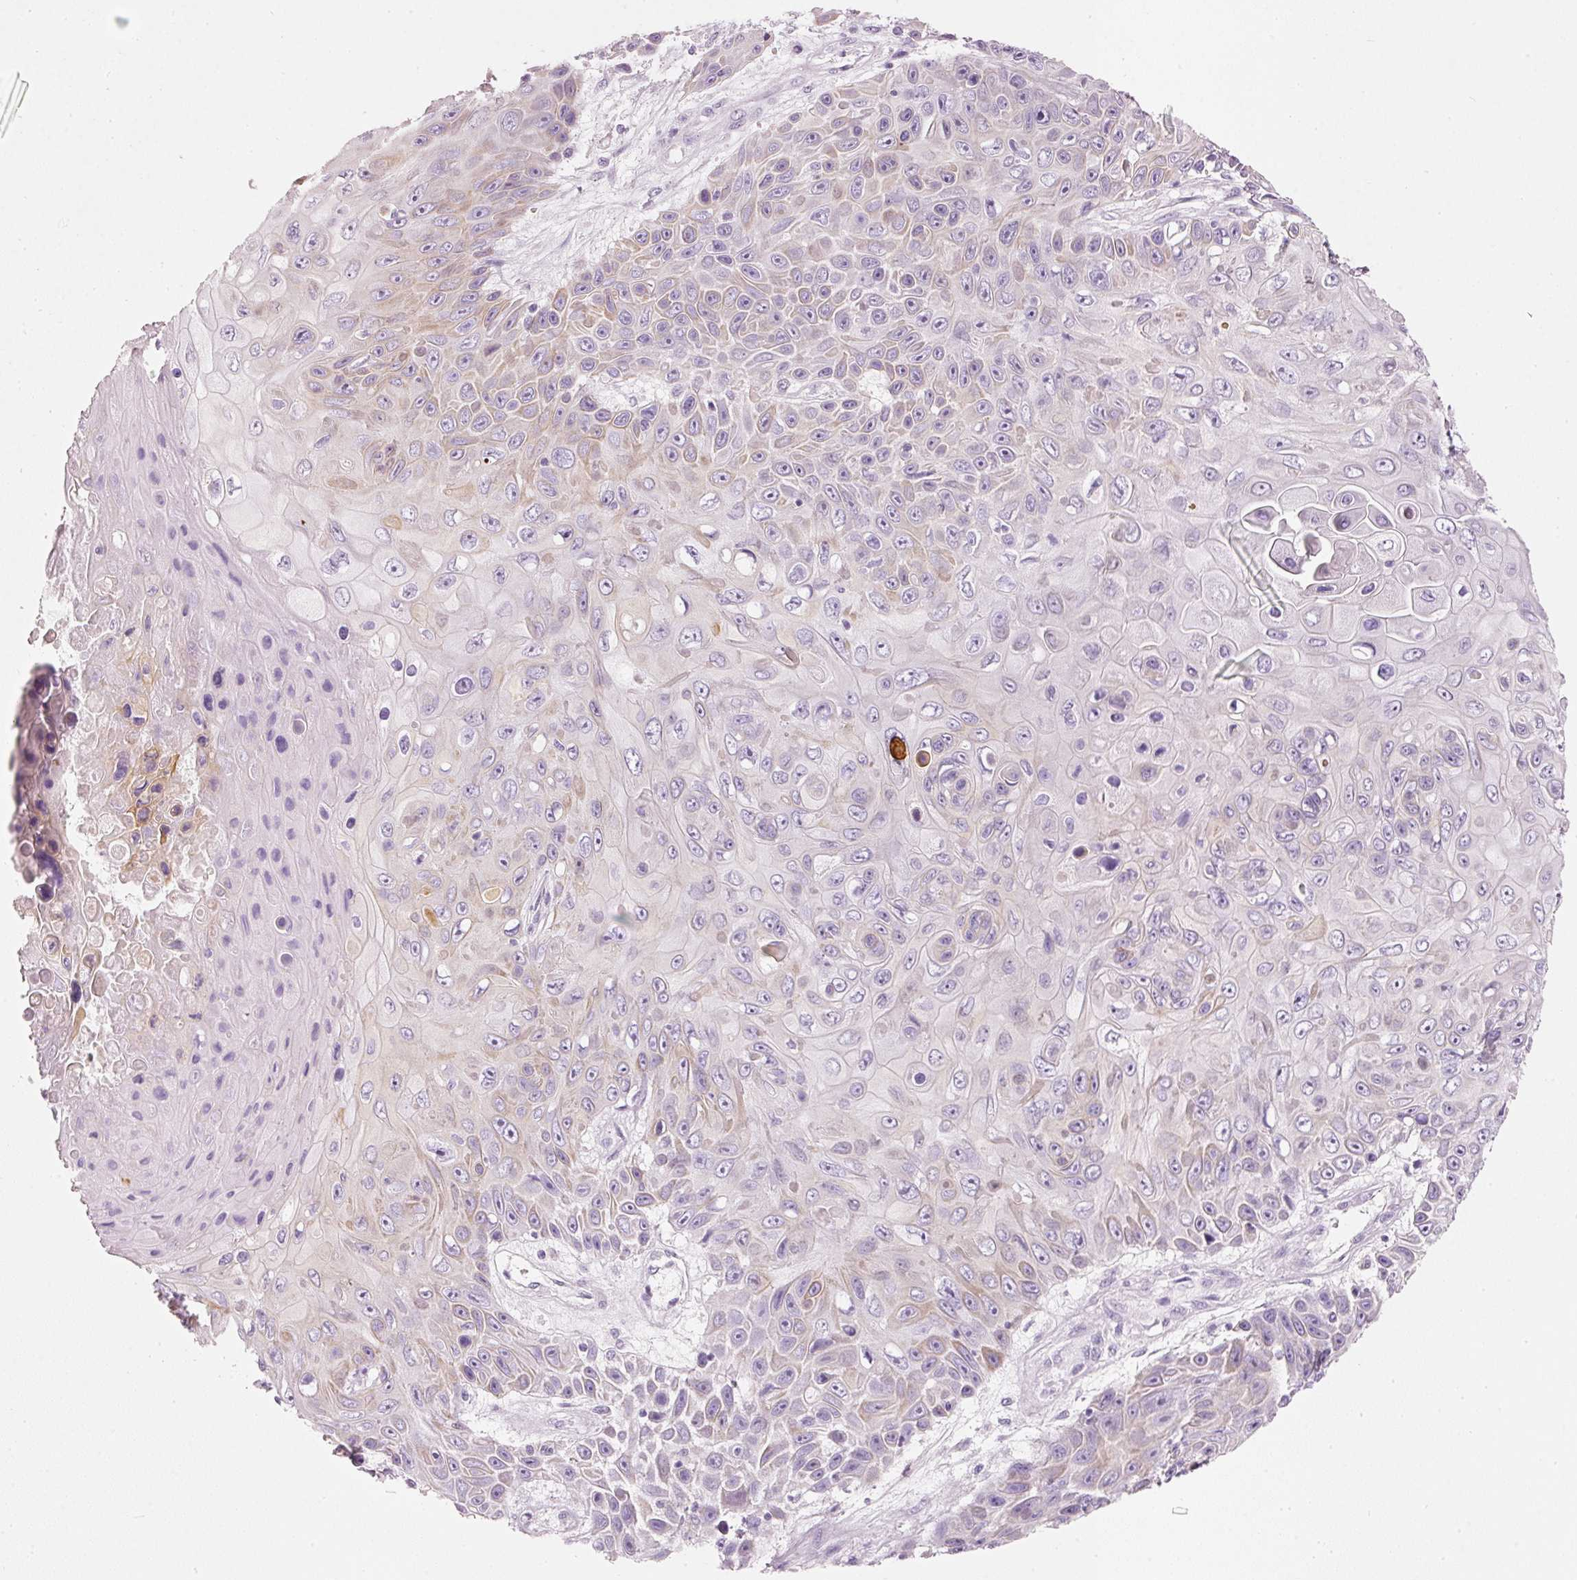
{"staining": {"intensity": "weak", "quantity": "<25%", "location": "cytoplasmic/membranous"}, "tissue": "skin cancer", "cell_type": "Tumor cells", "image_type": "cancer", "snomed": [{"axis": "morphology", "description": "Squamous cell carcinoma, NOS"}, {"axis": "topography", "description": "Skin"}], "caption": "DAB immunohistochemical staining of skin cancer exhibits no significant staining in tumor cells.", "gene": "PDXDC1", "patient": {"sex": "male", "age": 82}}